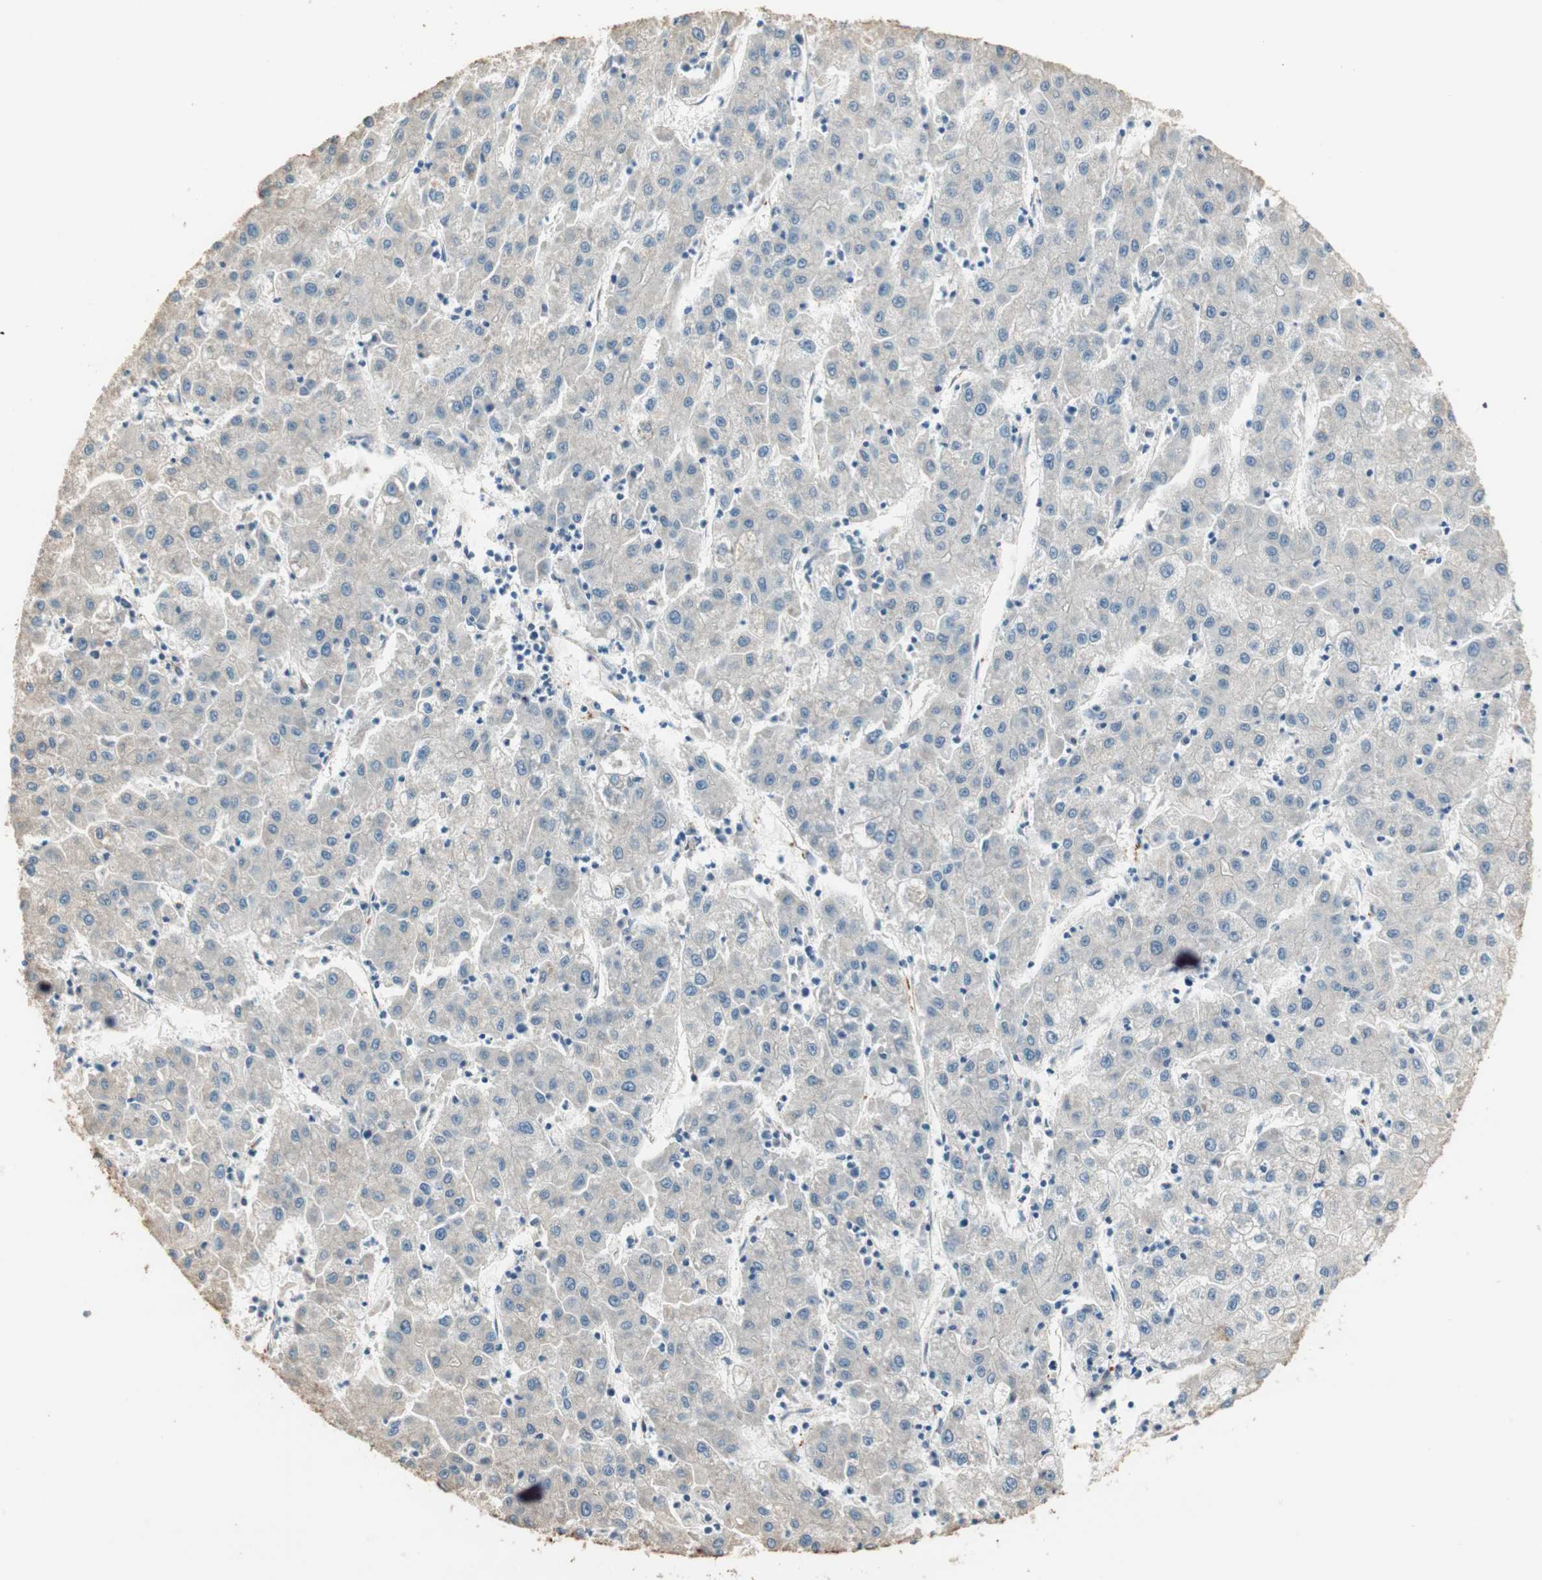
{"staining": {"intensity": "negative", "quantity": "none", "location": "none"}, "tissue": "liver cancer", "cell_type": "Tumor cells", "image_type": "cancer", "snomed": [{"axis": "morphology", "description": "Carcinoma, Hepatocellular, NOS"}, {"axis": "topography", "description": "Liver"}], "caption": "This histopathology image is of hepatocellular carcinoma (liver) stained with IHC to label a protein in brown with the nuclei are counter-stained blue. There is no positivity in tumor cells.", "gene": "TASOR", "patient": {"sex": "male", "age": 72}}